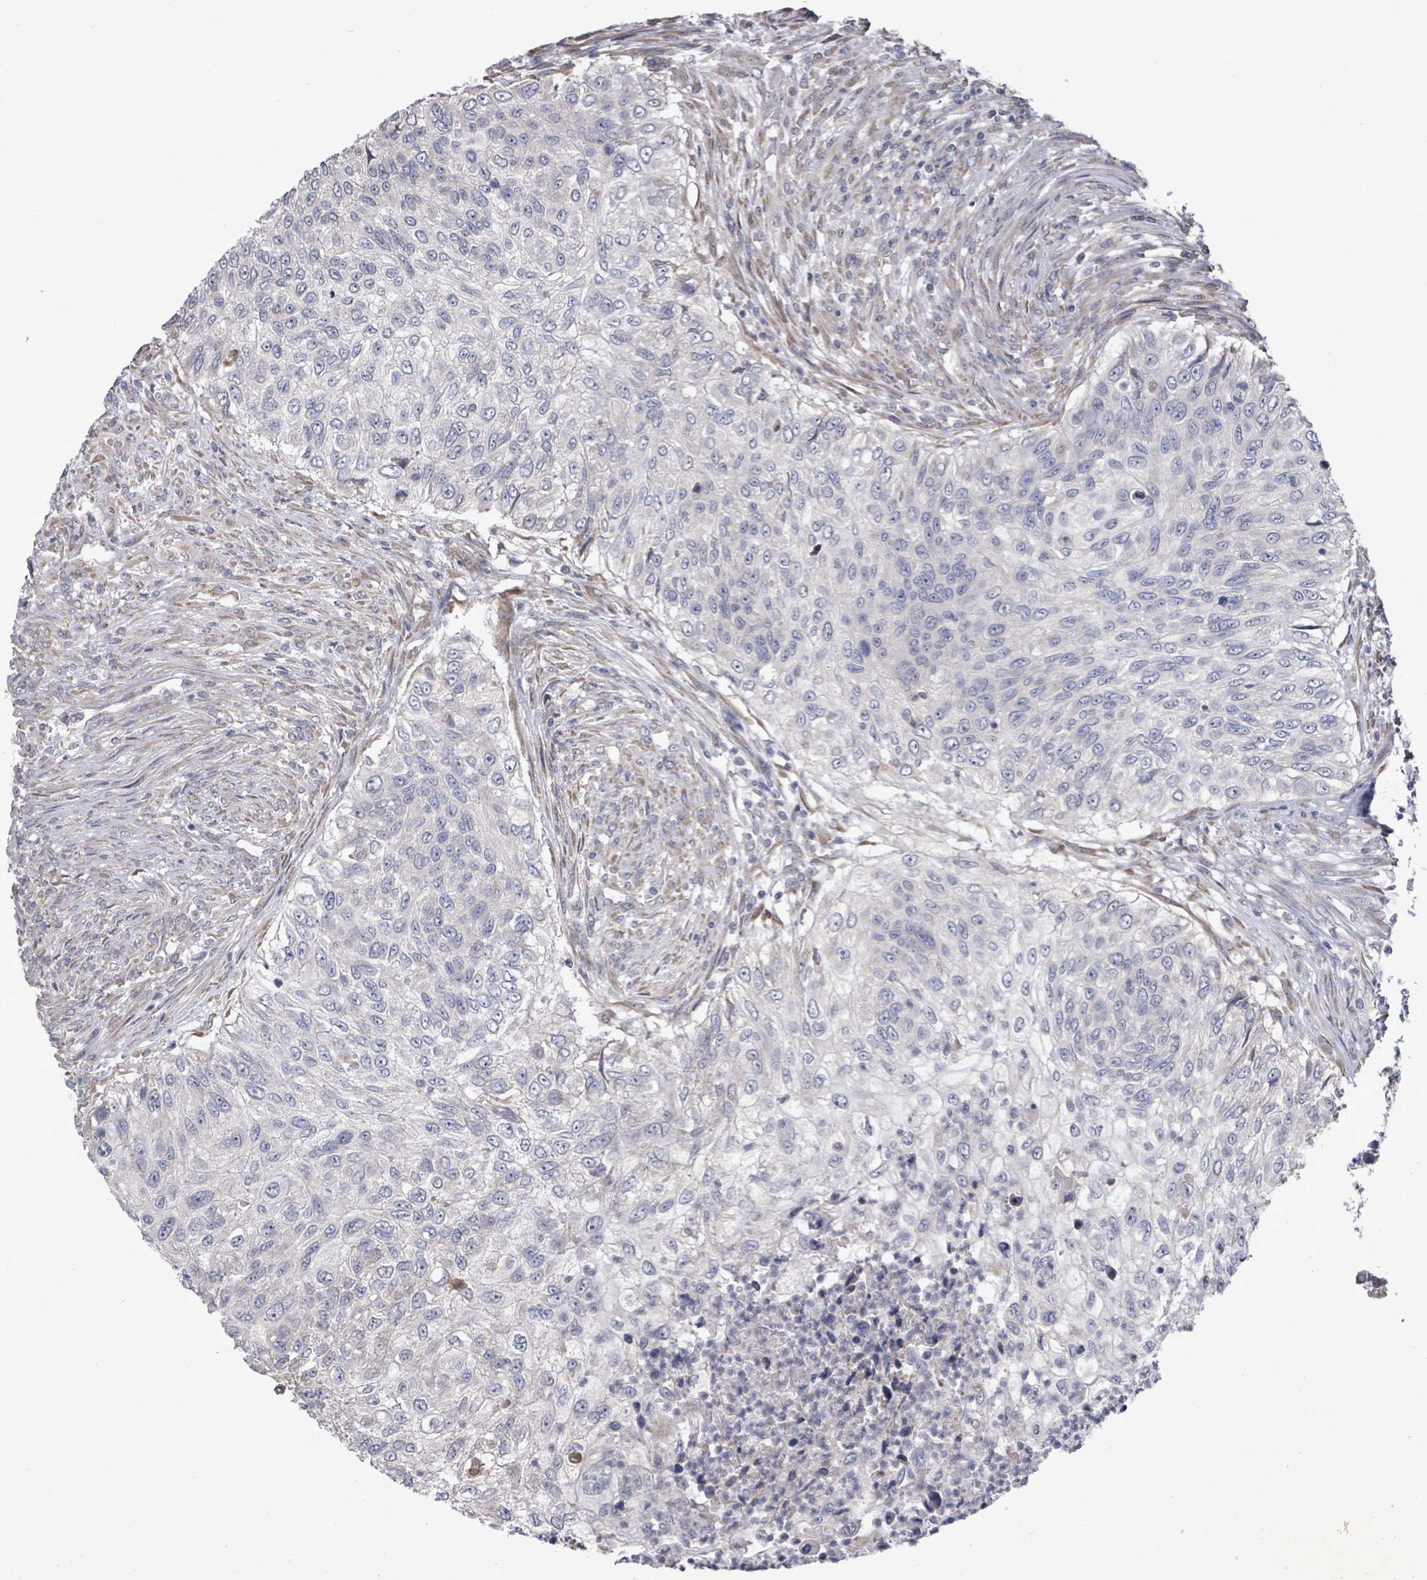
{"staining": {"intensity": "negative", "quantity": "none", "location": "none"}, "tissue": "urothelial cancer", "cell_type": "Tumor cells", "image_type": "cancer", "snomed": [{"axis": "morphology", "description": "Urothelial carcinoma, High grade"}, {"axis": "topography", "description": "Urinary bladder"}], "caption": "Tumor cells show no significant positivity in urothelial carcinoma (high-grade). The staining was performed using DAB (3,3'-diaminobenzidine) to visualize the protein expression in brown, while the nuclei were stained in blue with hematoxylin (Magnification: 20x).", "gene": "POMGNT2", "patient": {"sex": "female", "age": 60}}